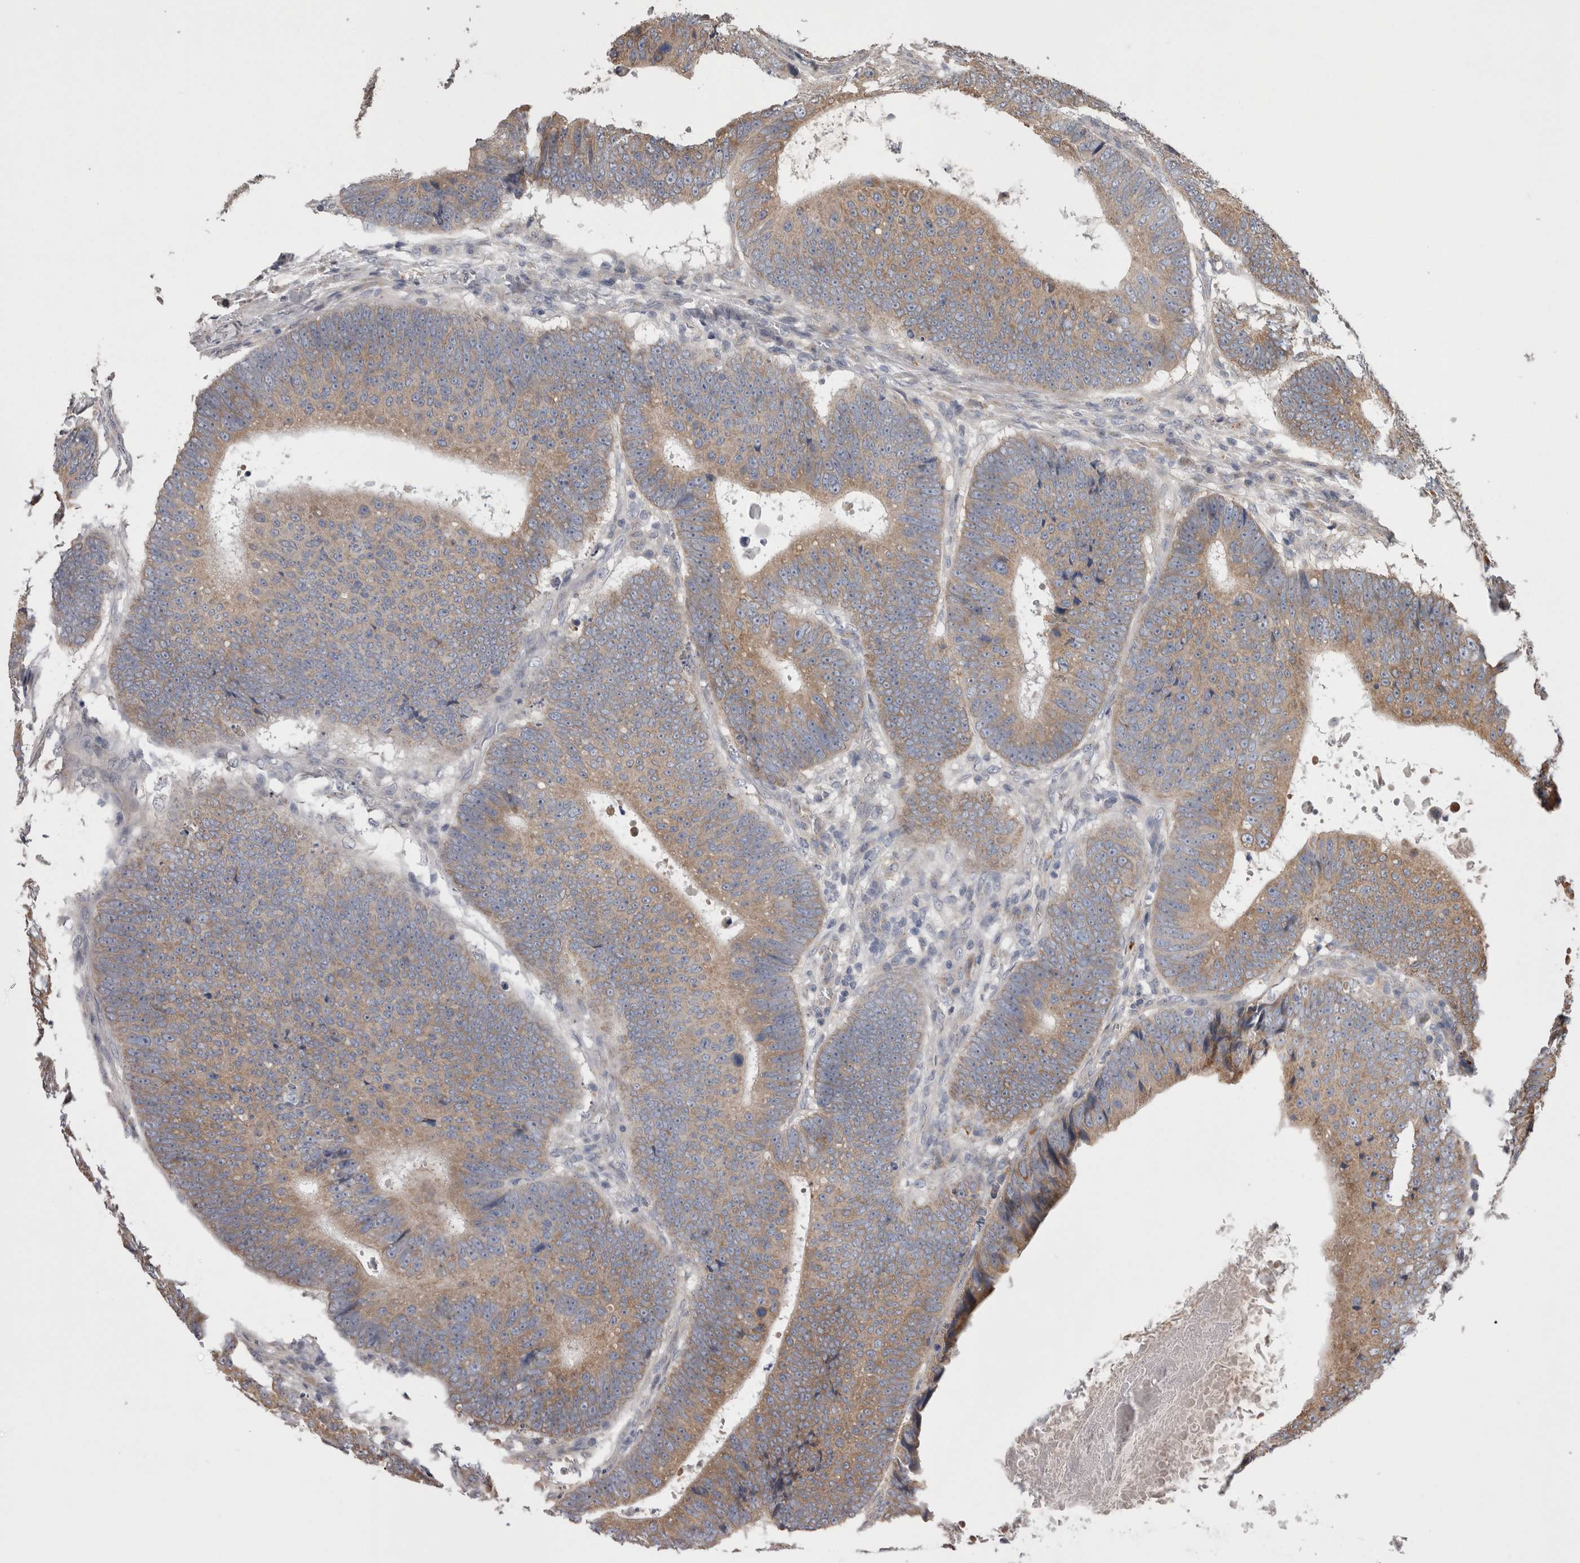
{"staining": {"intensity": "weak", "quantity": ">75%", "location": "cytoplasmic/membranous"}, "tissue": "colorectal cancer", "cell_type": "Tumor cells", "image_type": "cancer", "snomed": [{"axis": "morphology", "description": "Adenocarcinoma, NOS"}, {"axis": "topography", "description": "Colon"}], "caption": "IHC of human colorectal adenocarcinoma reveals low levels of weak cytoplasmic/membranous staining in about >75% of tumor cells. (brown staining indicates protein expression, while blue staining denotes nuclei).", "gene": "STC1", "patient": {"sex": "male", "age": 56}}